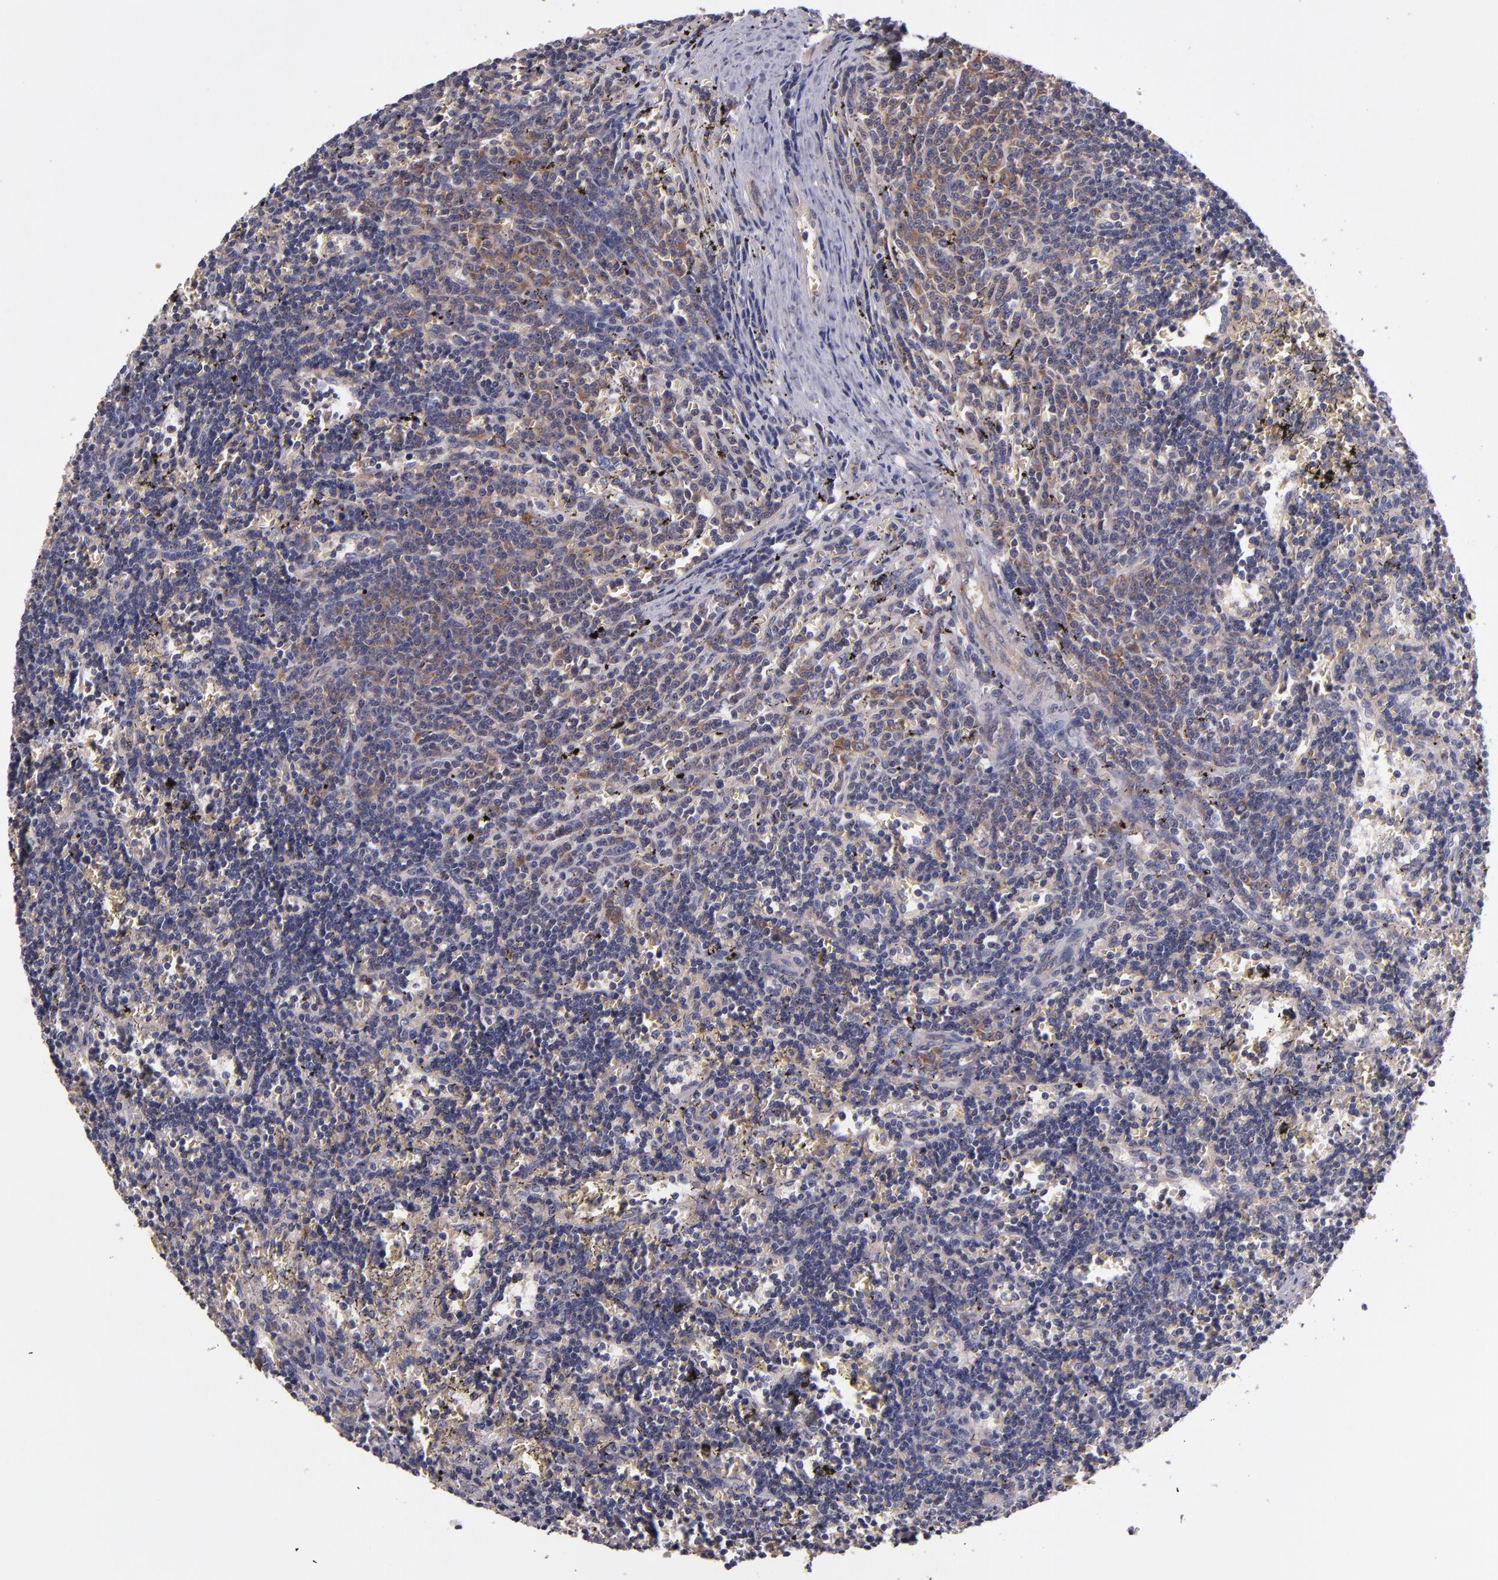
{"staining": {"intensity": "moderate", "quantity": "25%-75%", "location": "cytoplasmic/membranous"}, "tissue": "lymphoma", "cell_type": "Tumor cells", "image_type": "cancer", "snomed": [{"axis": "morphology", "description": "Malignant lymphoma, non-Hodgkin's type, Low grade"}, {"axis": "topography", "description": "Spleen"}], "caption": "DAB (3,3'-diaminobenzidine) immunohistochemical staining of human lymphoma reveals moderate cytoplasmic/membranous protein positivity in approximately 25%-75% of tumor cells.", "gene": "EIF4ENIF1", "patient": {"sex": "male", "age": 60}}